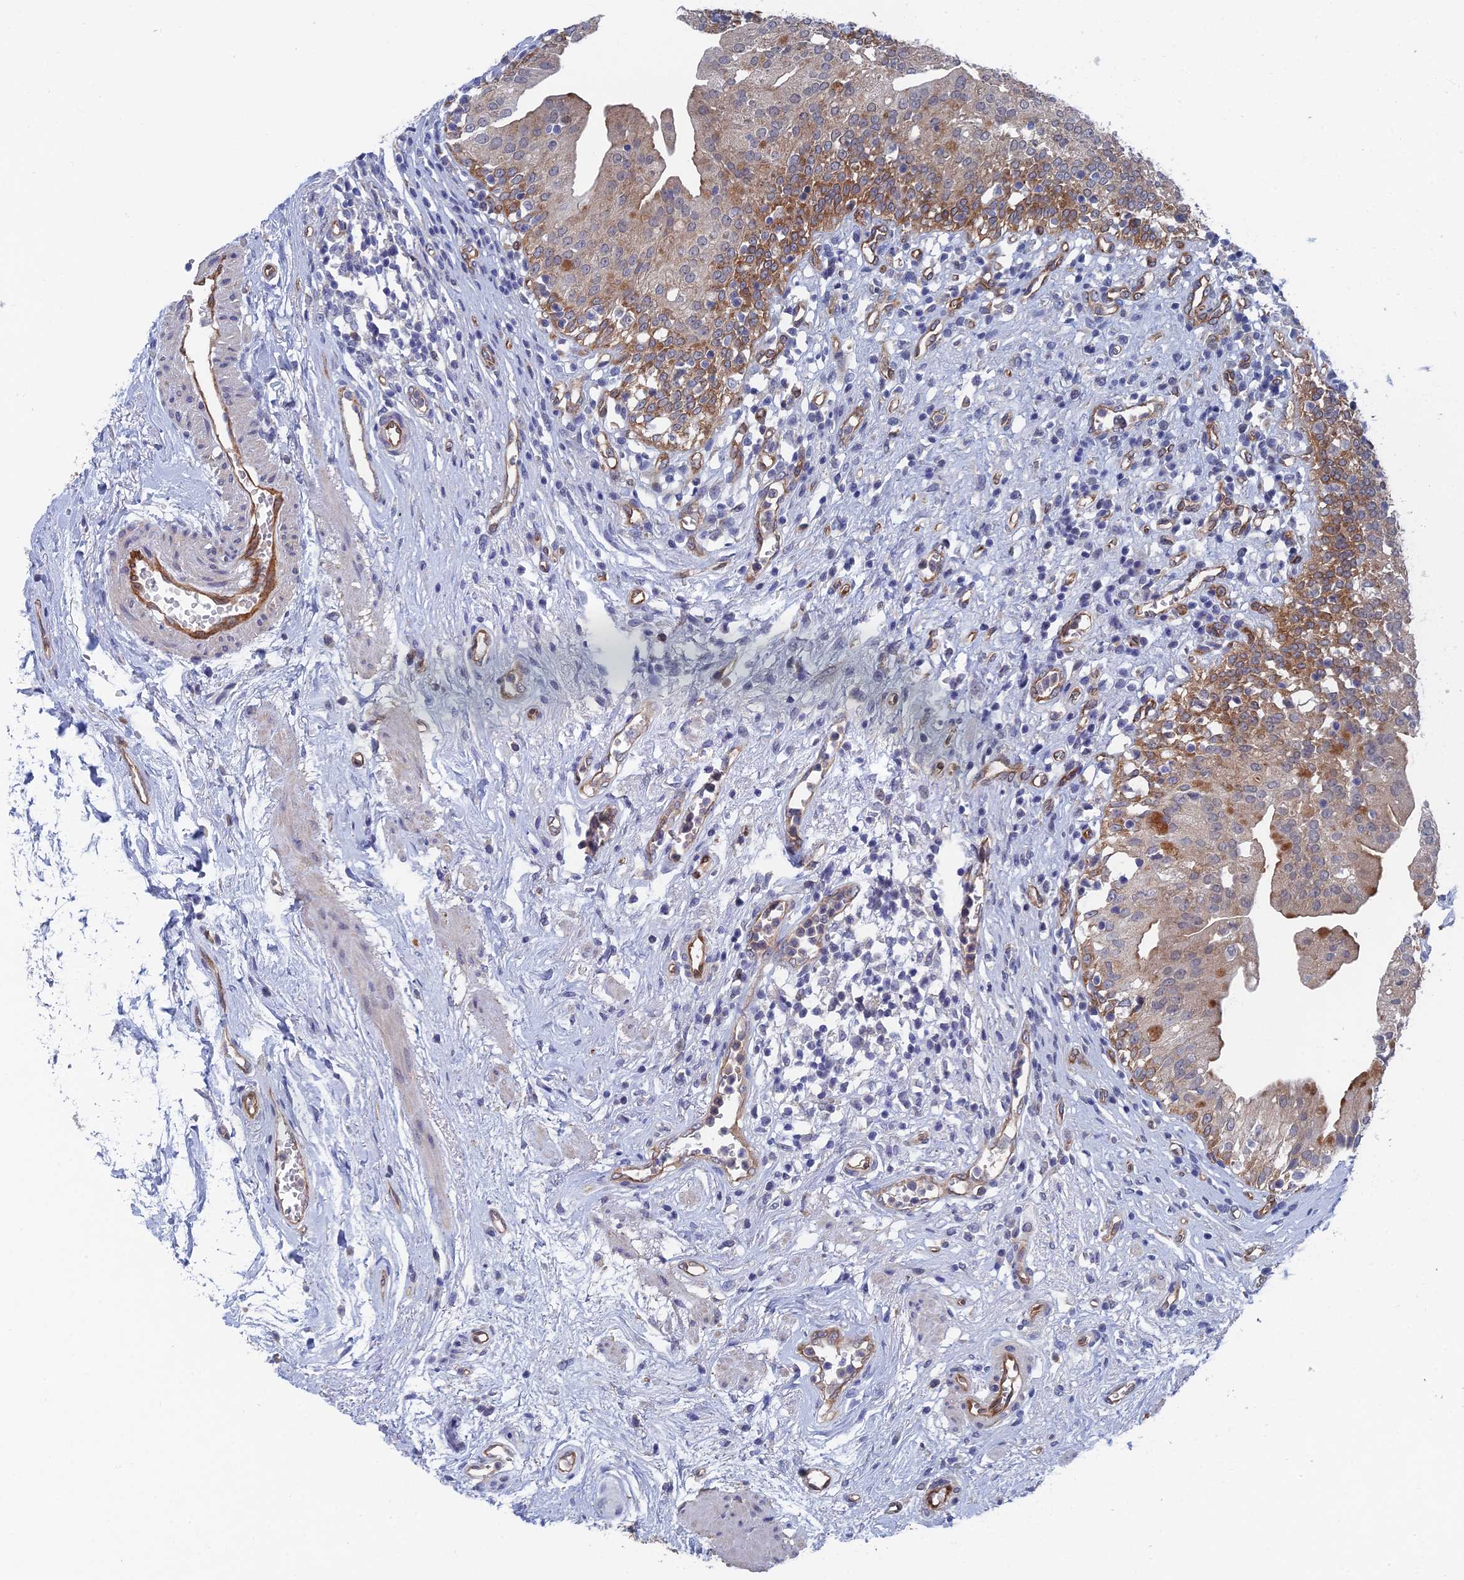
{"staining": {"intensity": "moderate", "quantity": ">75%", "location": "cytoplasmic/membranous"}, "tissue": "urinary bladder", "cell_type": "Urothelial cells", "image_type": "normal", "snomed": [{"axis": "morphology", "description": "Normal tissue, NOS"}, {"axis": "morphology", "description": "Inflammation, NOS"}, {"axis": "topography", "description": "Urinary bladder"}], "caption": "Immunohistochemical staining of unremarkable urinary bladder demonstrates >75% levels of moderate cytoplasmic/membranous protein staining in approximately >75% of urothelial cells. (Brightfield microscopy of DAB IHC at high magnification).", "gene": "ARAP3", "patient": {"sex": "male", "age": 63}}